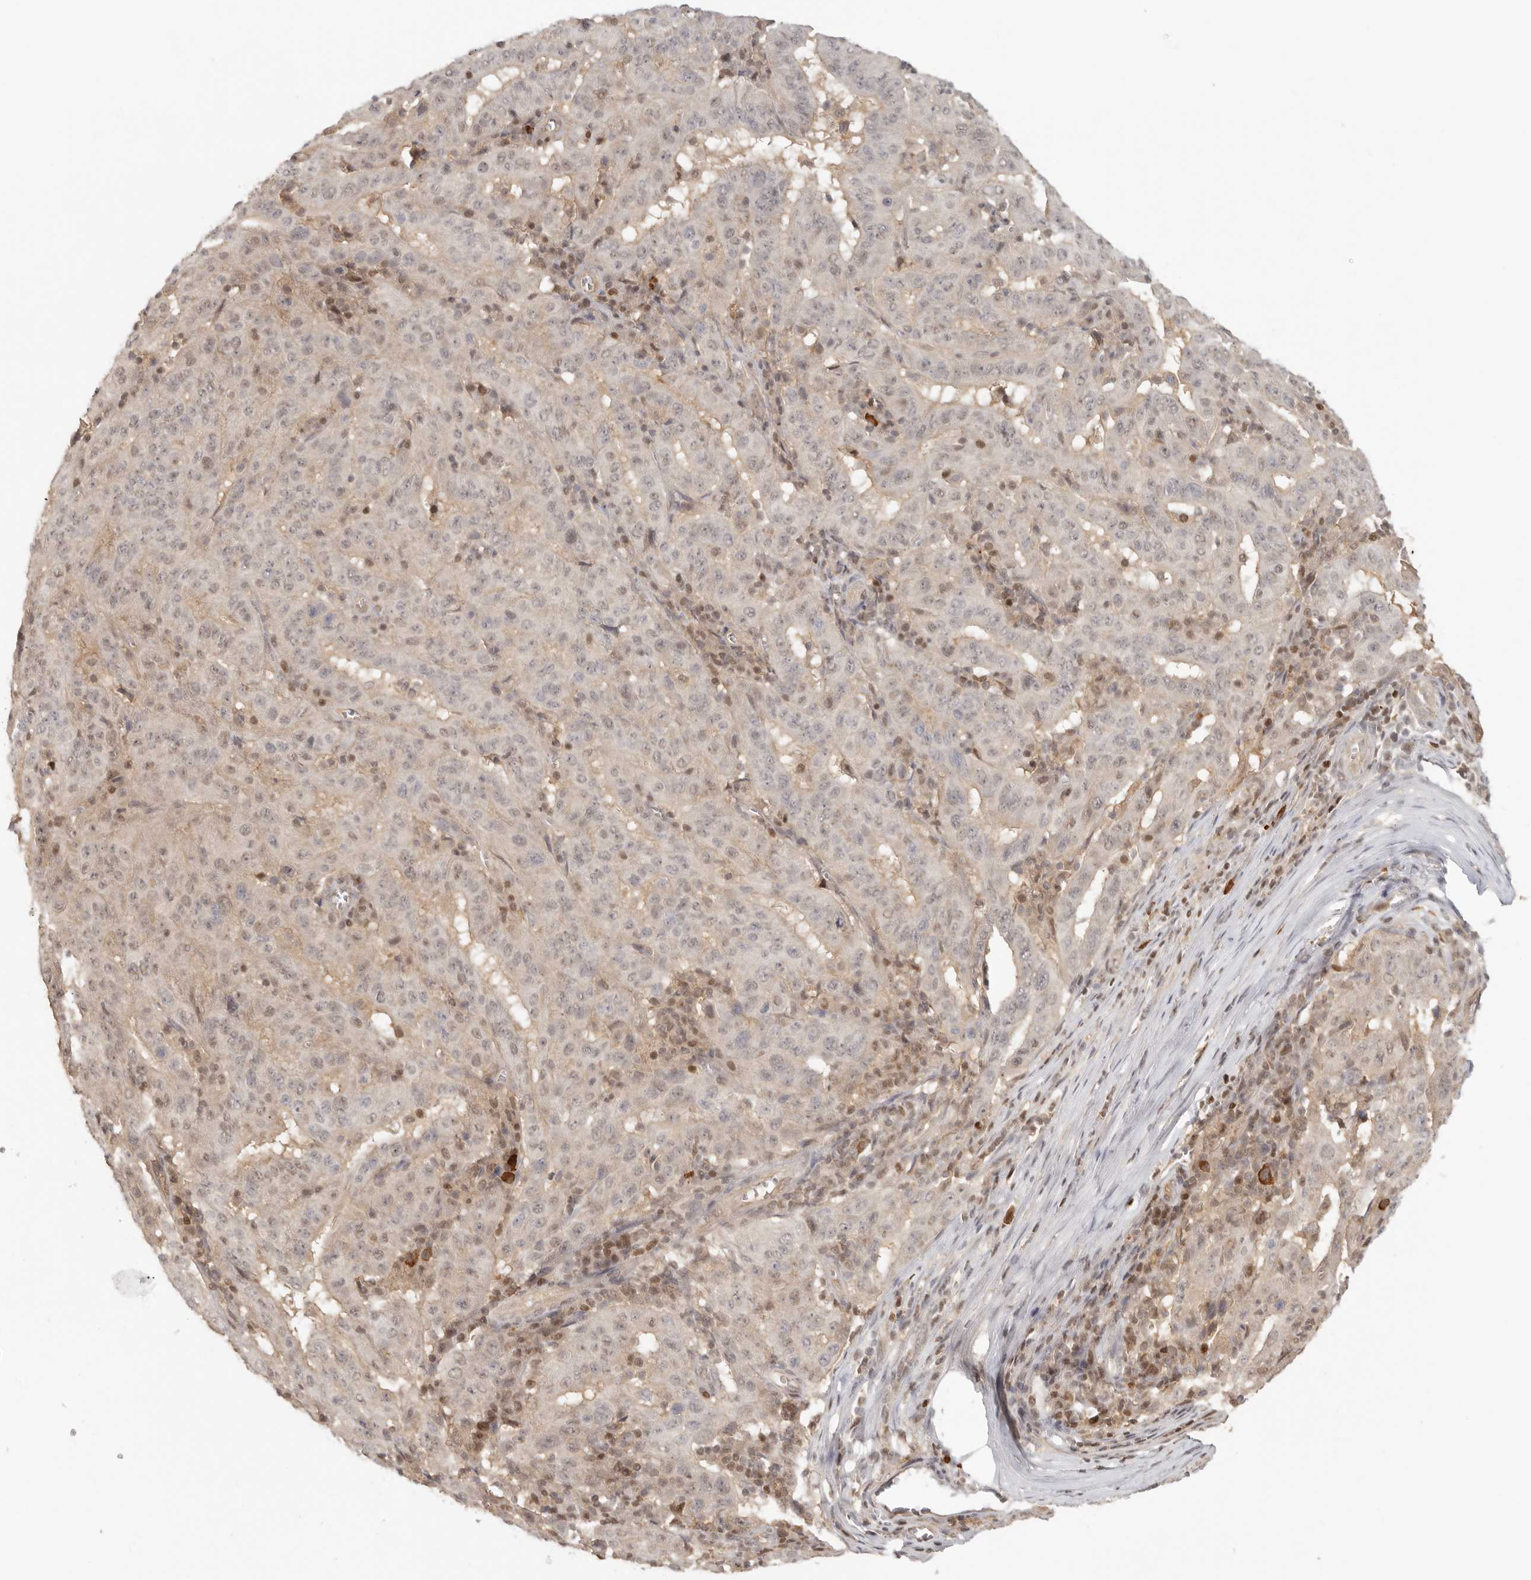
{"staining": {"intensity": "negative", "quantity": "none", "location": "none"}, "tissue": "pancreatic cancer", "cell_type": "Tumor cells", "image_type": "cancer", "snomed": [{"axis": "morphology", "description": "Adenocarcinoma, NOS"}, {"axis": "topography", "description": "Pancreas"}], "caption": "Immunohistochemistry (IHC) micrograph of pancreatic adenocarcinoma stained for a protein (brown), which exhibits no staining in tumor cells.", "gene": "PSMA5", "patient": {"sex": "male", "age": 63}}